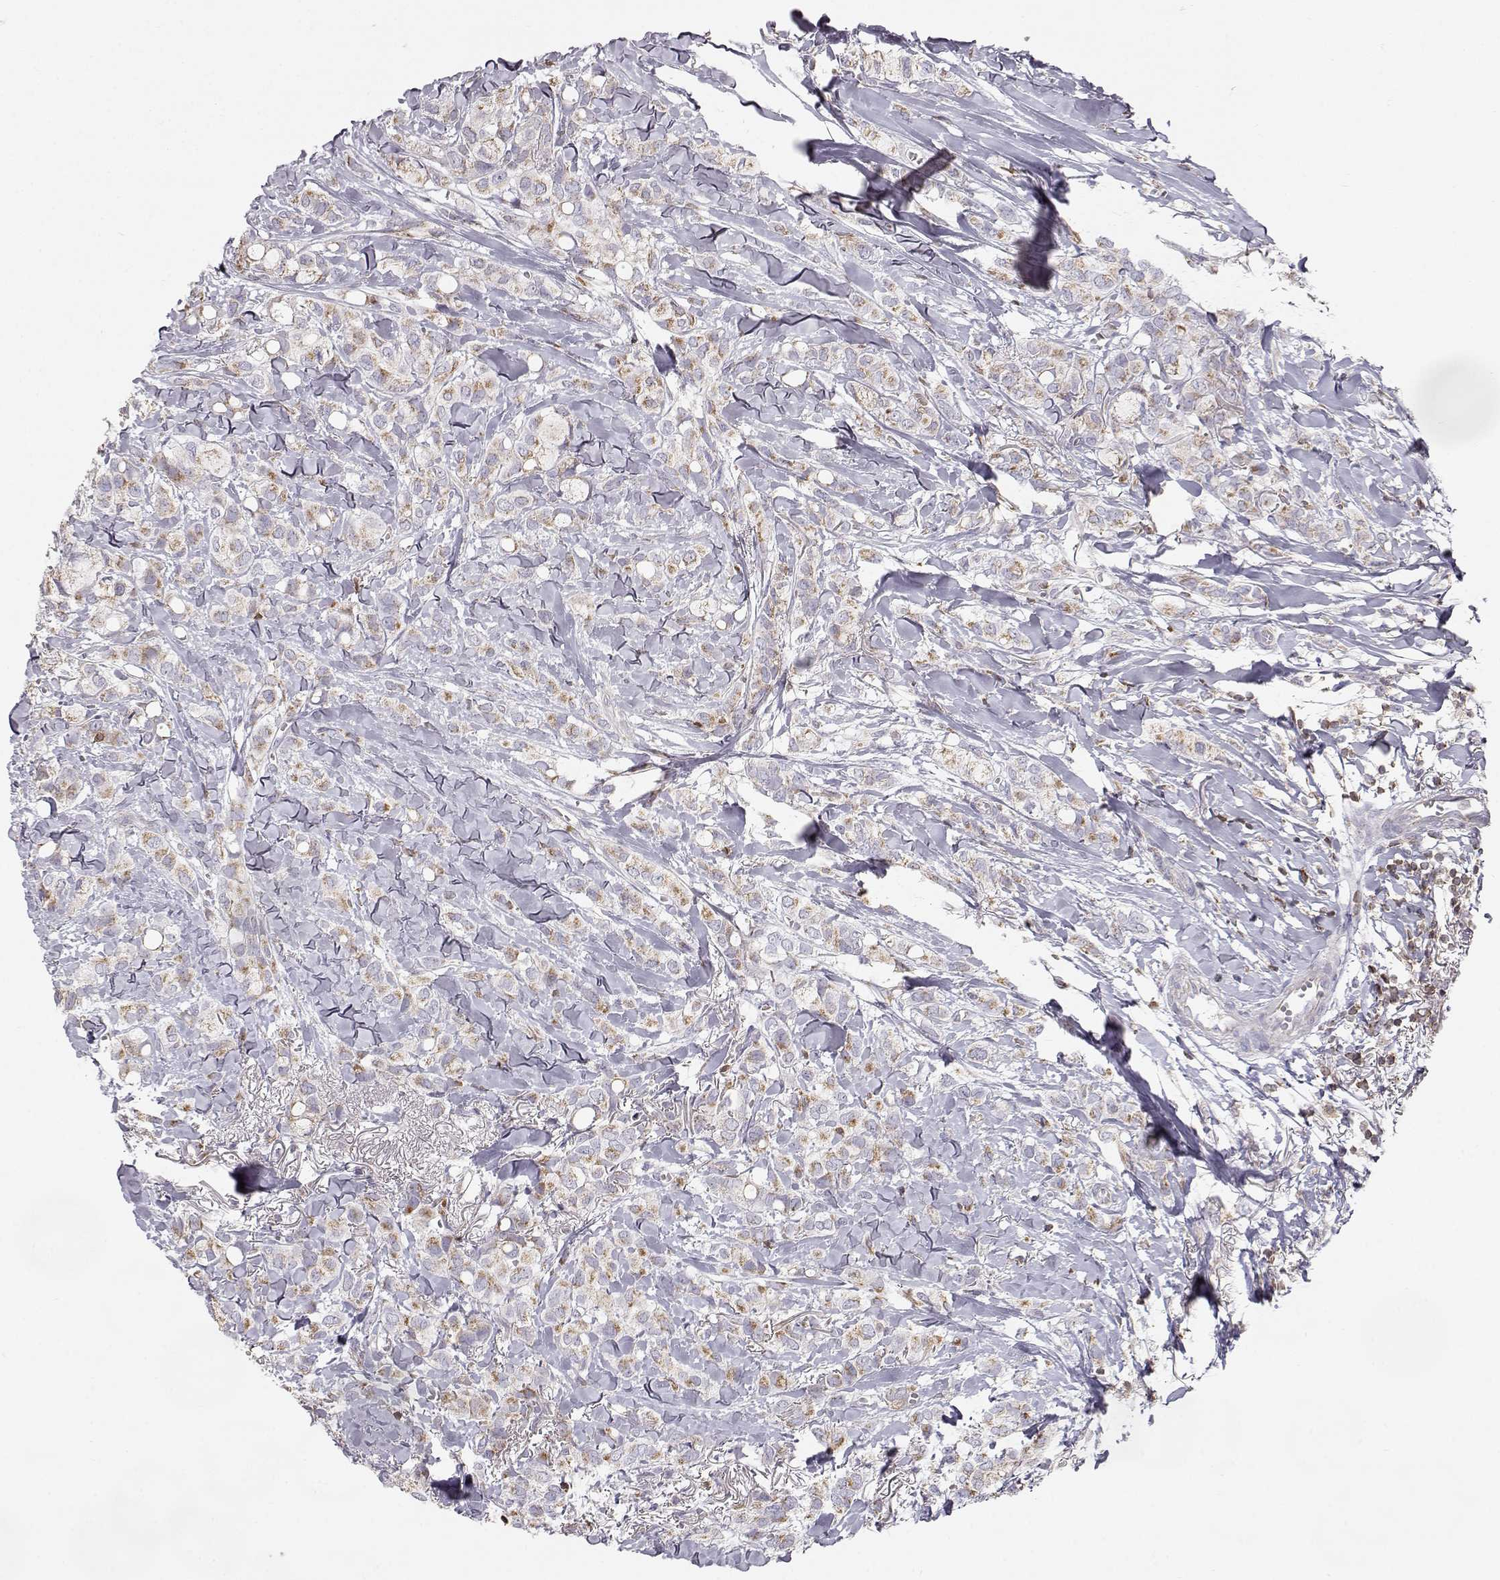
{"staining": {"intensity": "moderate", "quantity": ">75%", "location": "cytoplasmic/membranous"}, "tissue": "breast cancer", "cell_type": "Tumor cells", "image_type": "cancer", "snomed": [{"axis": "morphology", "description": "Duct carcinoma"}, {"axis": "topography", "description": "Breast"}], "caption": "Brown immunohistochemical staining in human intraductal carcinoma (breast) exhibits moderate cytoplasmic/membranous staining in approximately >75% of tumor cells. Using DAB (brown) and hematoxylin (blue) stains, captured at high magnification using brightfield microscopy.", "gene": "GRAP2", "patient": {"sex": "female", "age": 85}}